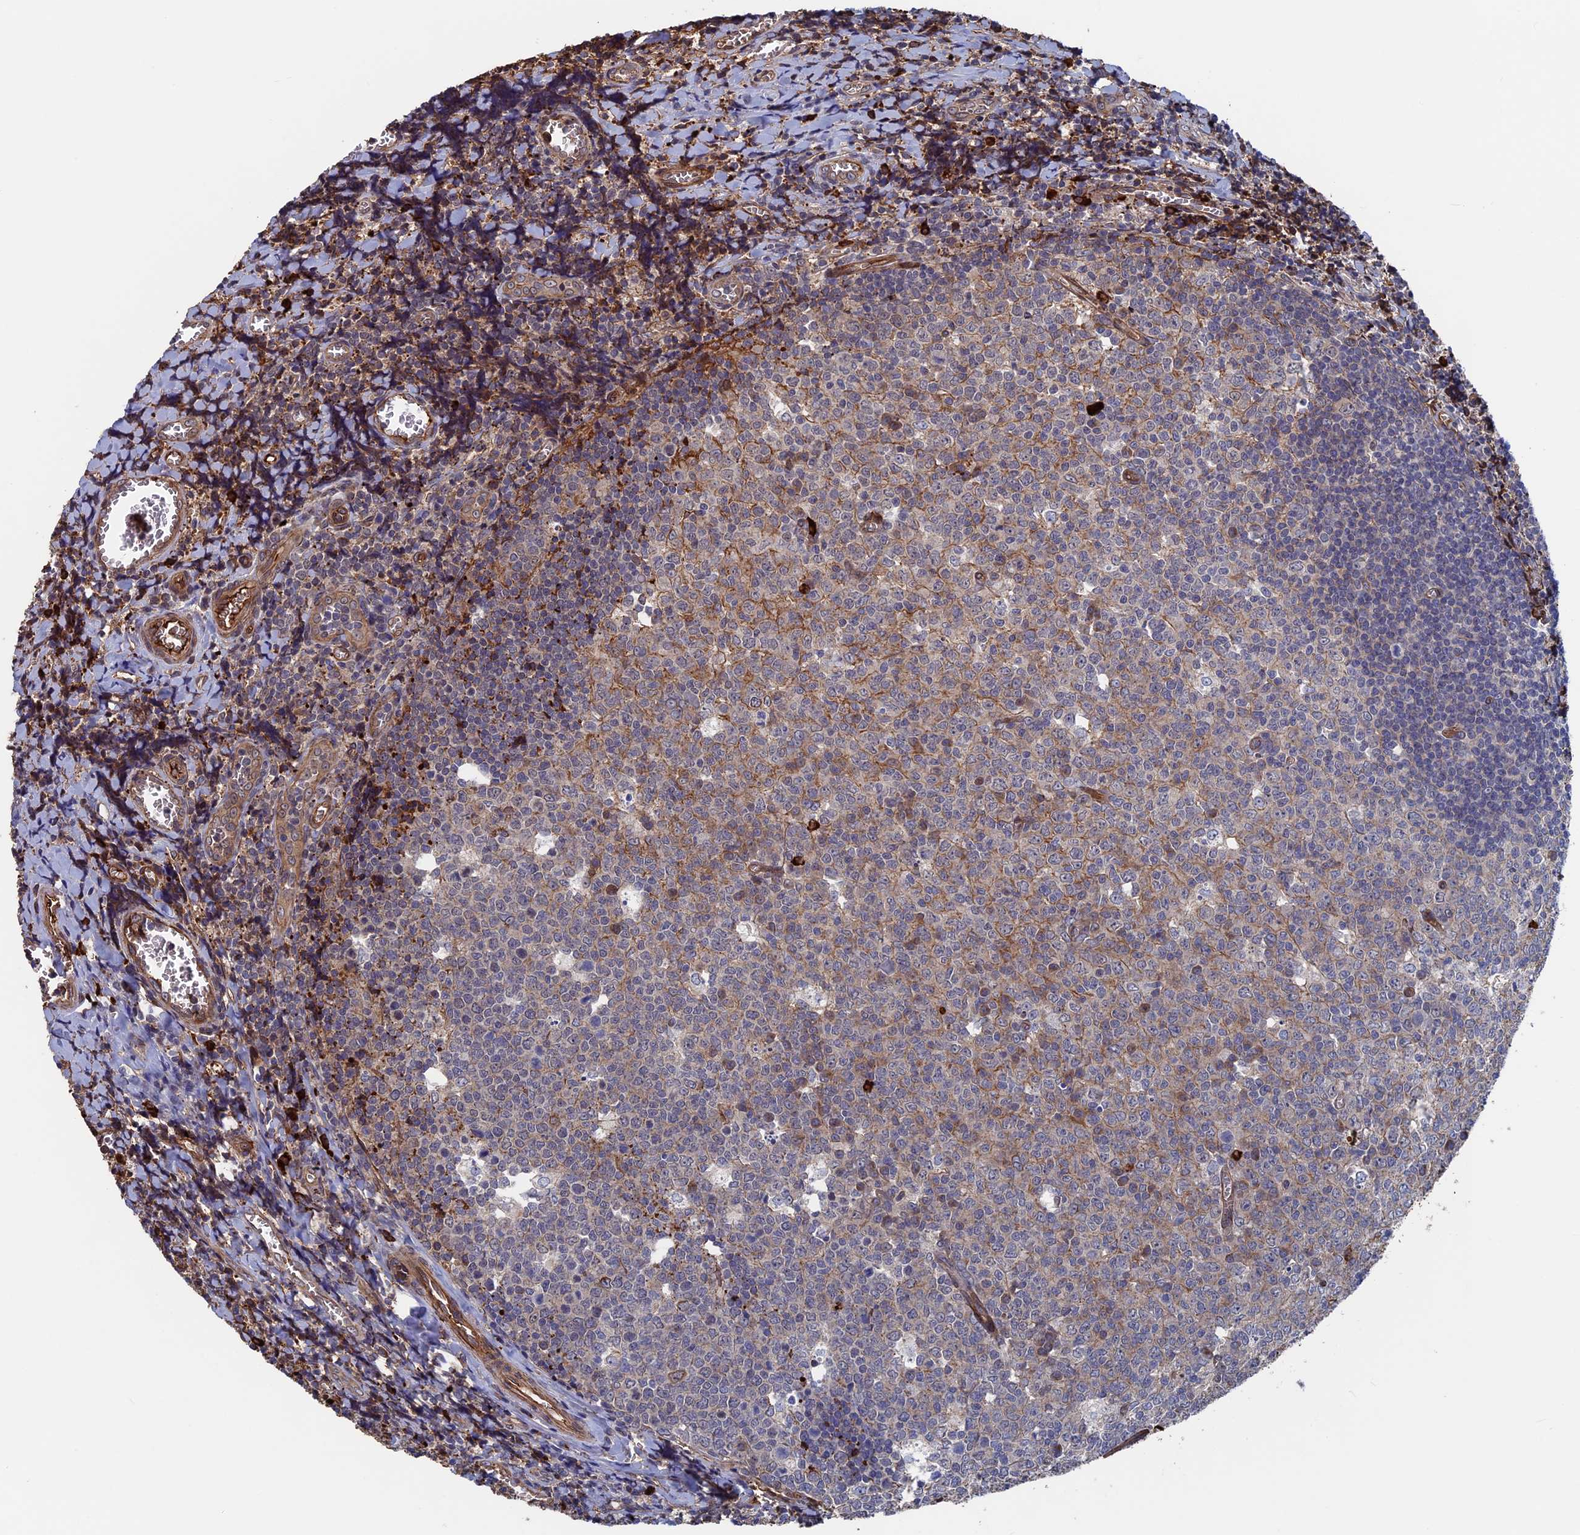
{"staining": {"intensity": "strong", "quantity": "<25%", "location": "cytoplasmic/membranous"}, "tissue": "tonsil", "cell_type": "Germinal center cells", "image_type": "normal", "snomed": [{"axis": "morphology", "description": "Normal tissue, NOS"}, {"axis": "topography", "description": "Tonsil"}], "caption": "Immunohistochemistry (IHC) micrograph of unremarkable human tonsil stained for a protein (brown), which reveals medium levels of strong cytoplasmic/membranous expression in about <25% of germinal center cells.", "gene": "RPUSD1", "patient": {"sex": "male", "age": 27}}